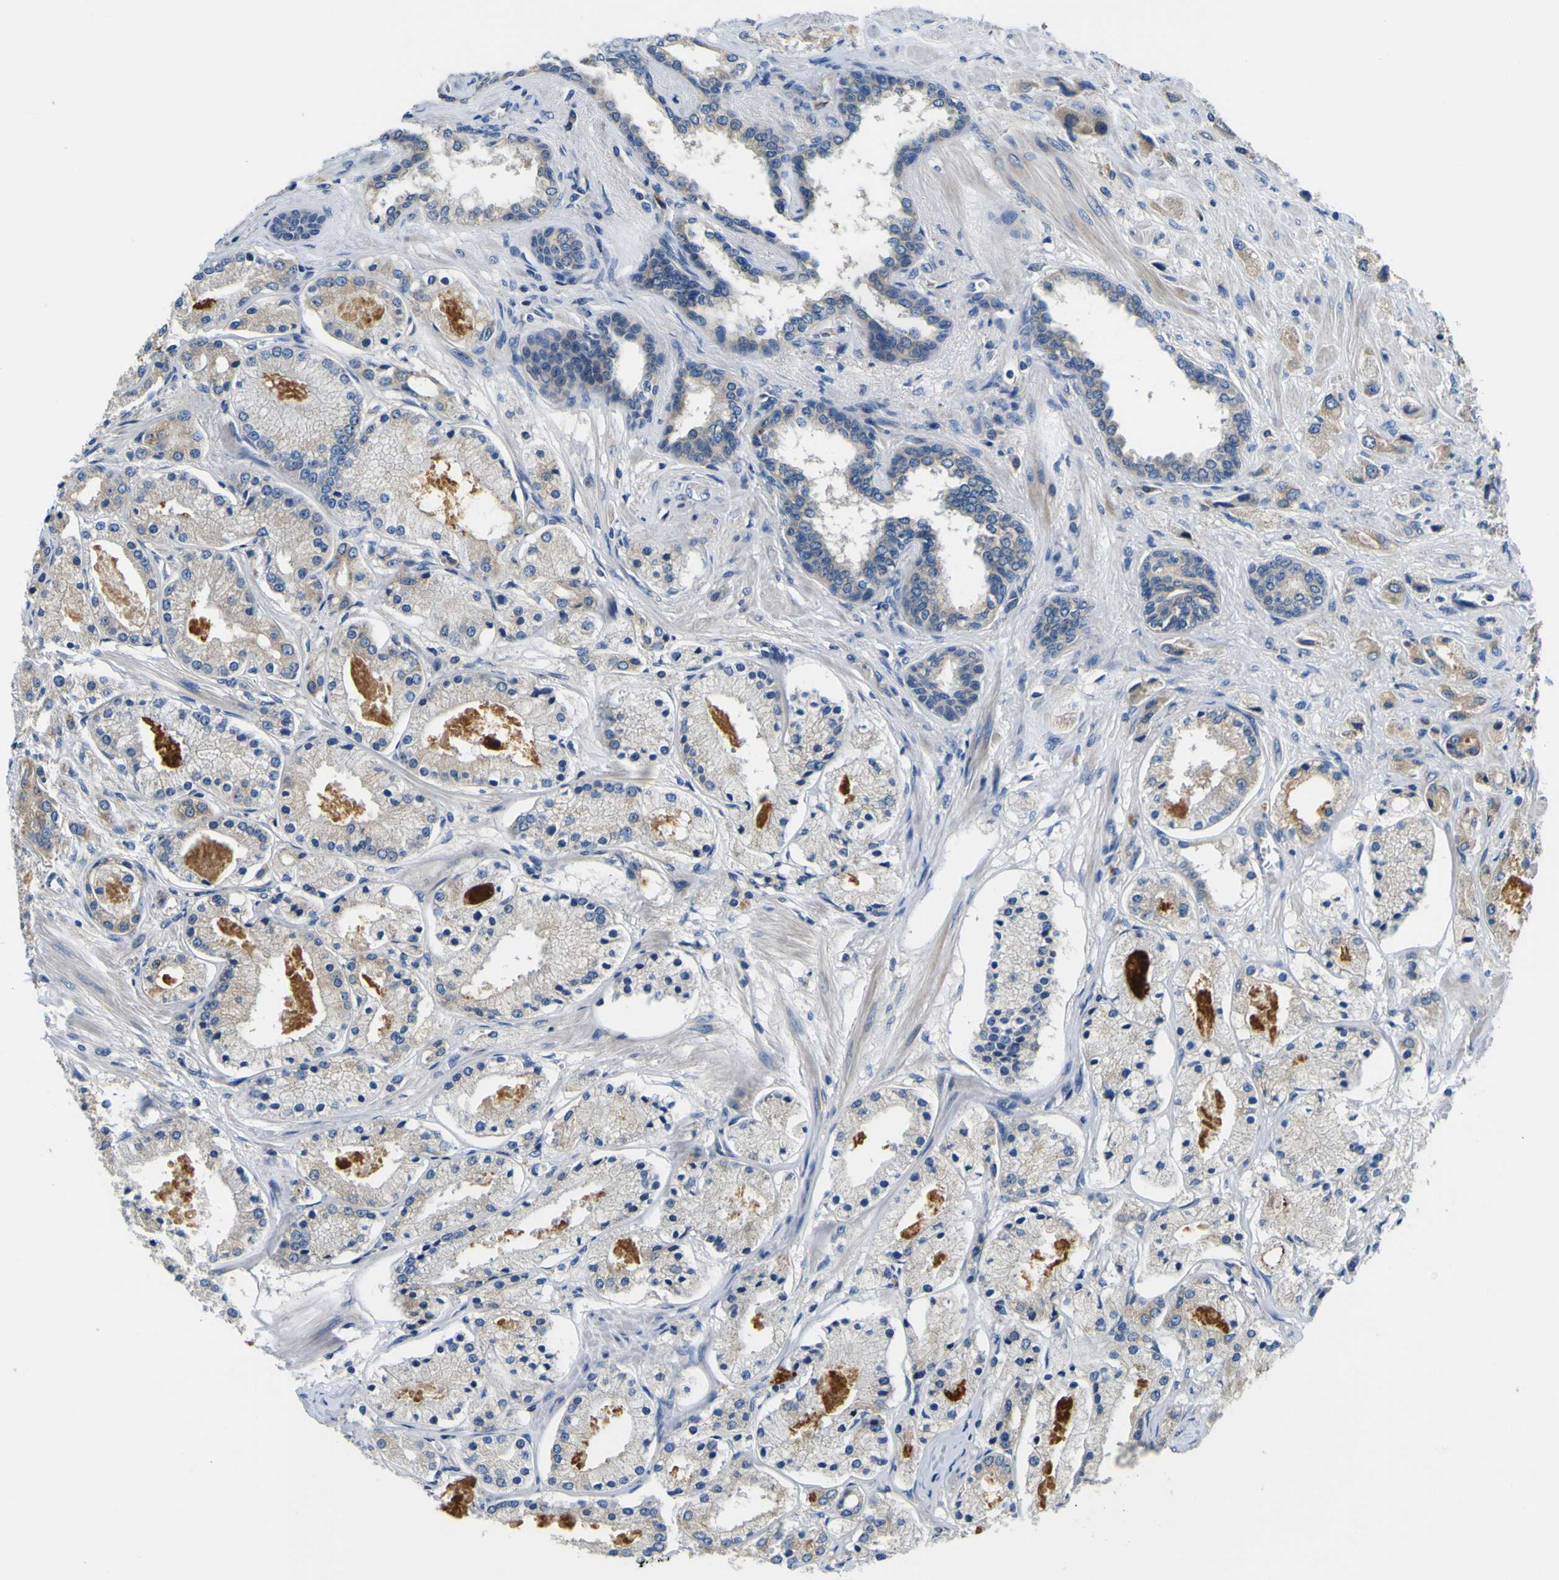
{"staining": {"intensity": "weak", "quantity": "25%-75%", "location": "cytoplasmic/membranous"}, "tissue": "prostate cancer", "cell_type": "Tumor cells", "image_type": "cancer", "snomed": [{"axis": "morphology", "description": "Adenocarcinoma, High grade"}, {"axis": "topography", "description": "Prostate"}], "caption": "IHC of prostate cancer (high-grade adenocarcinoma) exhibits low levels of weak cytoplasmic/membranous staining in approximately 25%-75% of tumor cells.", "gene": "CLSTN1", "patient": {"sex": "male", "age": 66}}